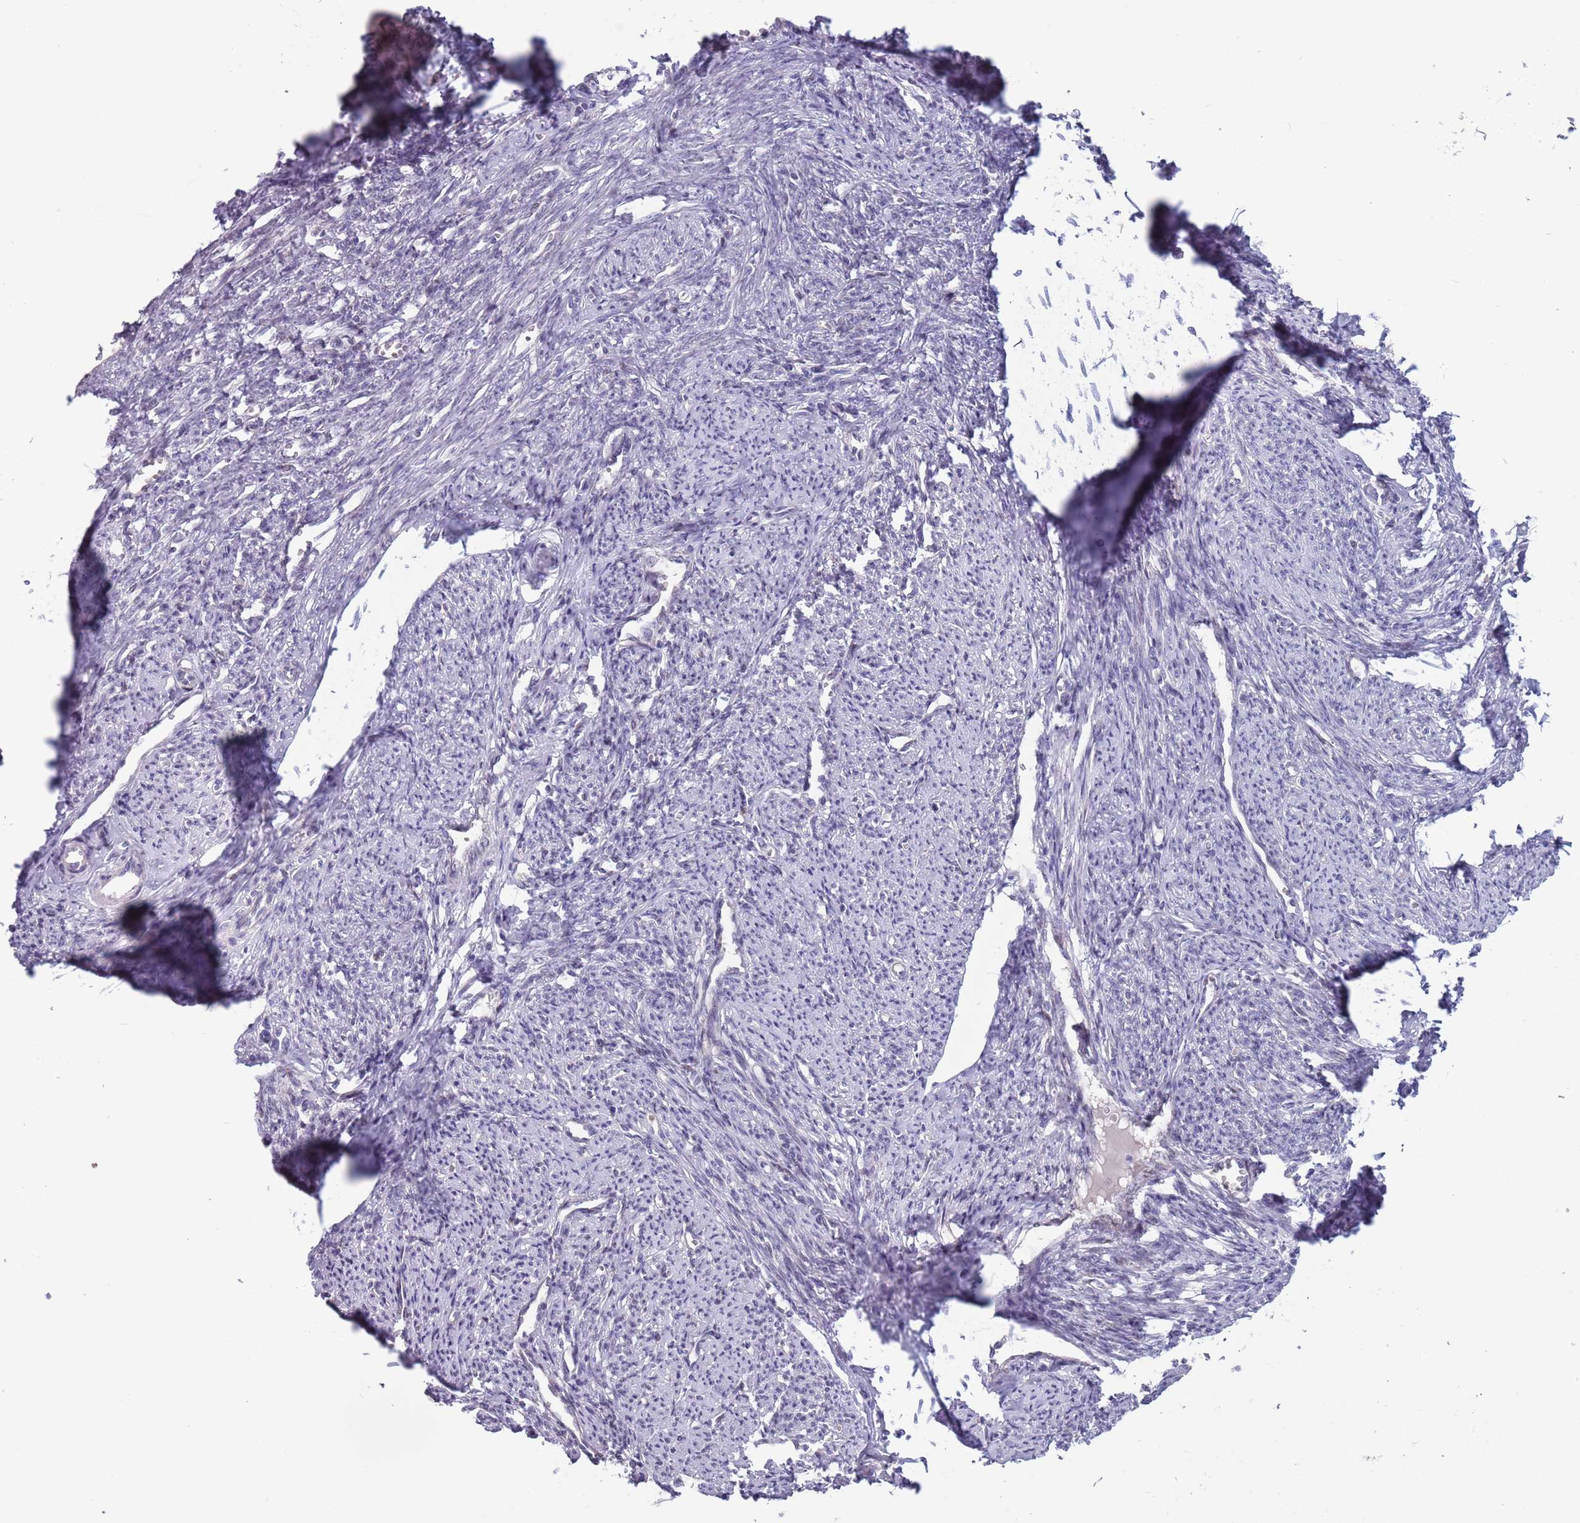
{"staining": {"intensity": "negative", "quantity": "none", "location": "none"}, "tissue": "smooth muscle", "cell_type": "Smooth muscle cells", "image_type": "normal", "snomed": [{"axis": "morphology", "description": "Normal tissue, NOS"}, {"axis": "topography", "description": "Smooth muscle"}, {"axis": "topography", "description": "Uterus"}], "caption": "The photomicrograph displays no significant staining in smooth muscle cells of smooth muscle.", "gene": "CLNS1A", "patient": {"sex": "female", "age": 59}}